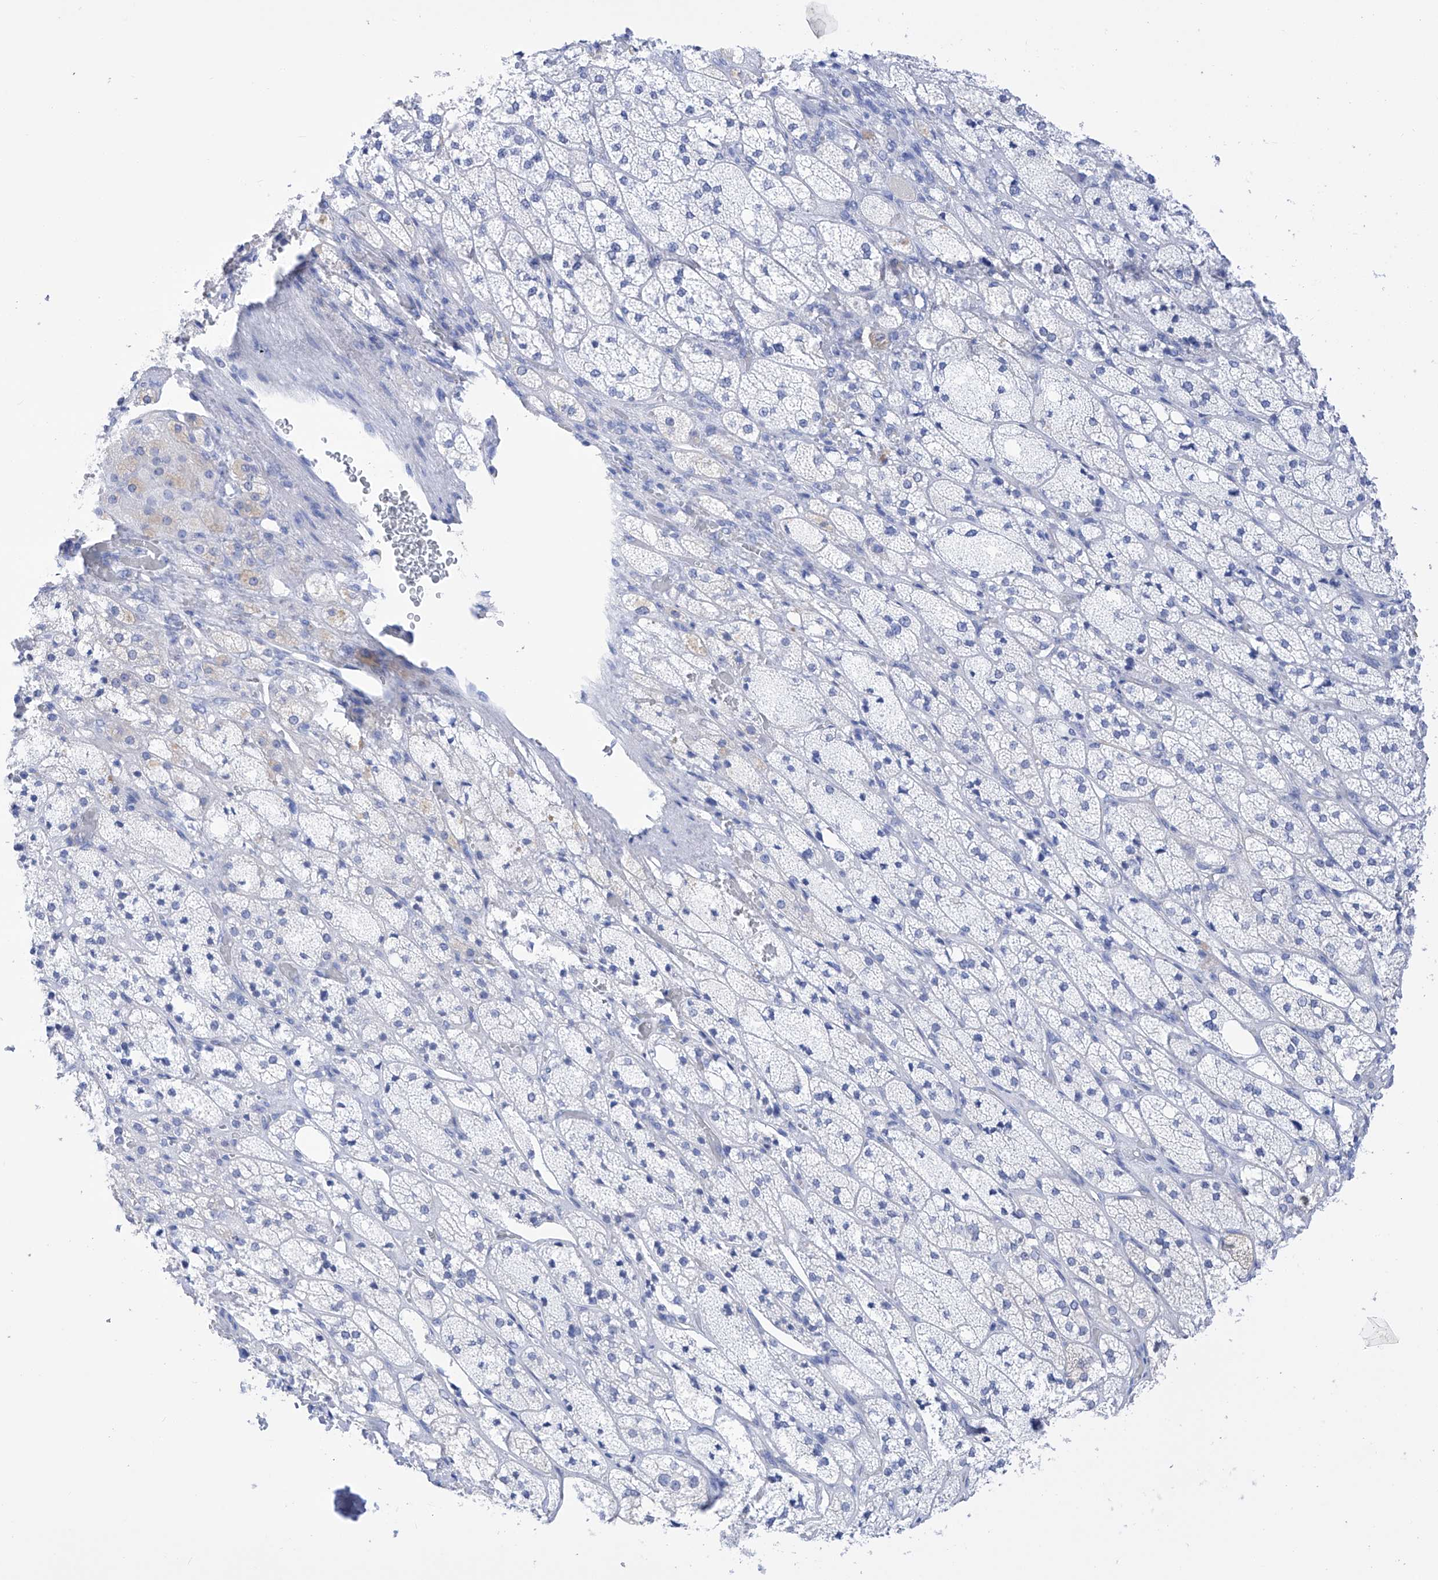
{"staining": {"intensity": "negative", "quantity": "none", "location": "none"}, "tissue": "adrenal gland", "cell_type": "Glandular cells", "image_type": "normal", "snomed": [{"axis": "morphology", "description": "Normal tissue, NOS"}, {"axis": "topography", "description": "Adrenal gland"}], "caption": "Immunohistochemistry micrograph of unremarkable human adrenal gland stained for a protein (brown), which exhibits no staining in glandular cells.", "gene": "FLG", "patient": {"sex": "male", "age": 61}}